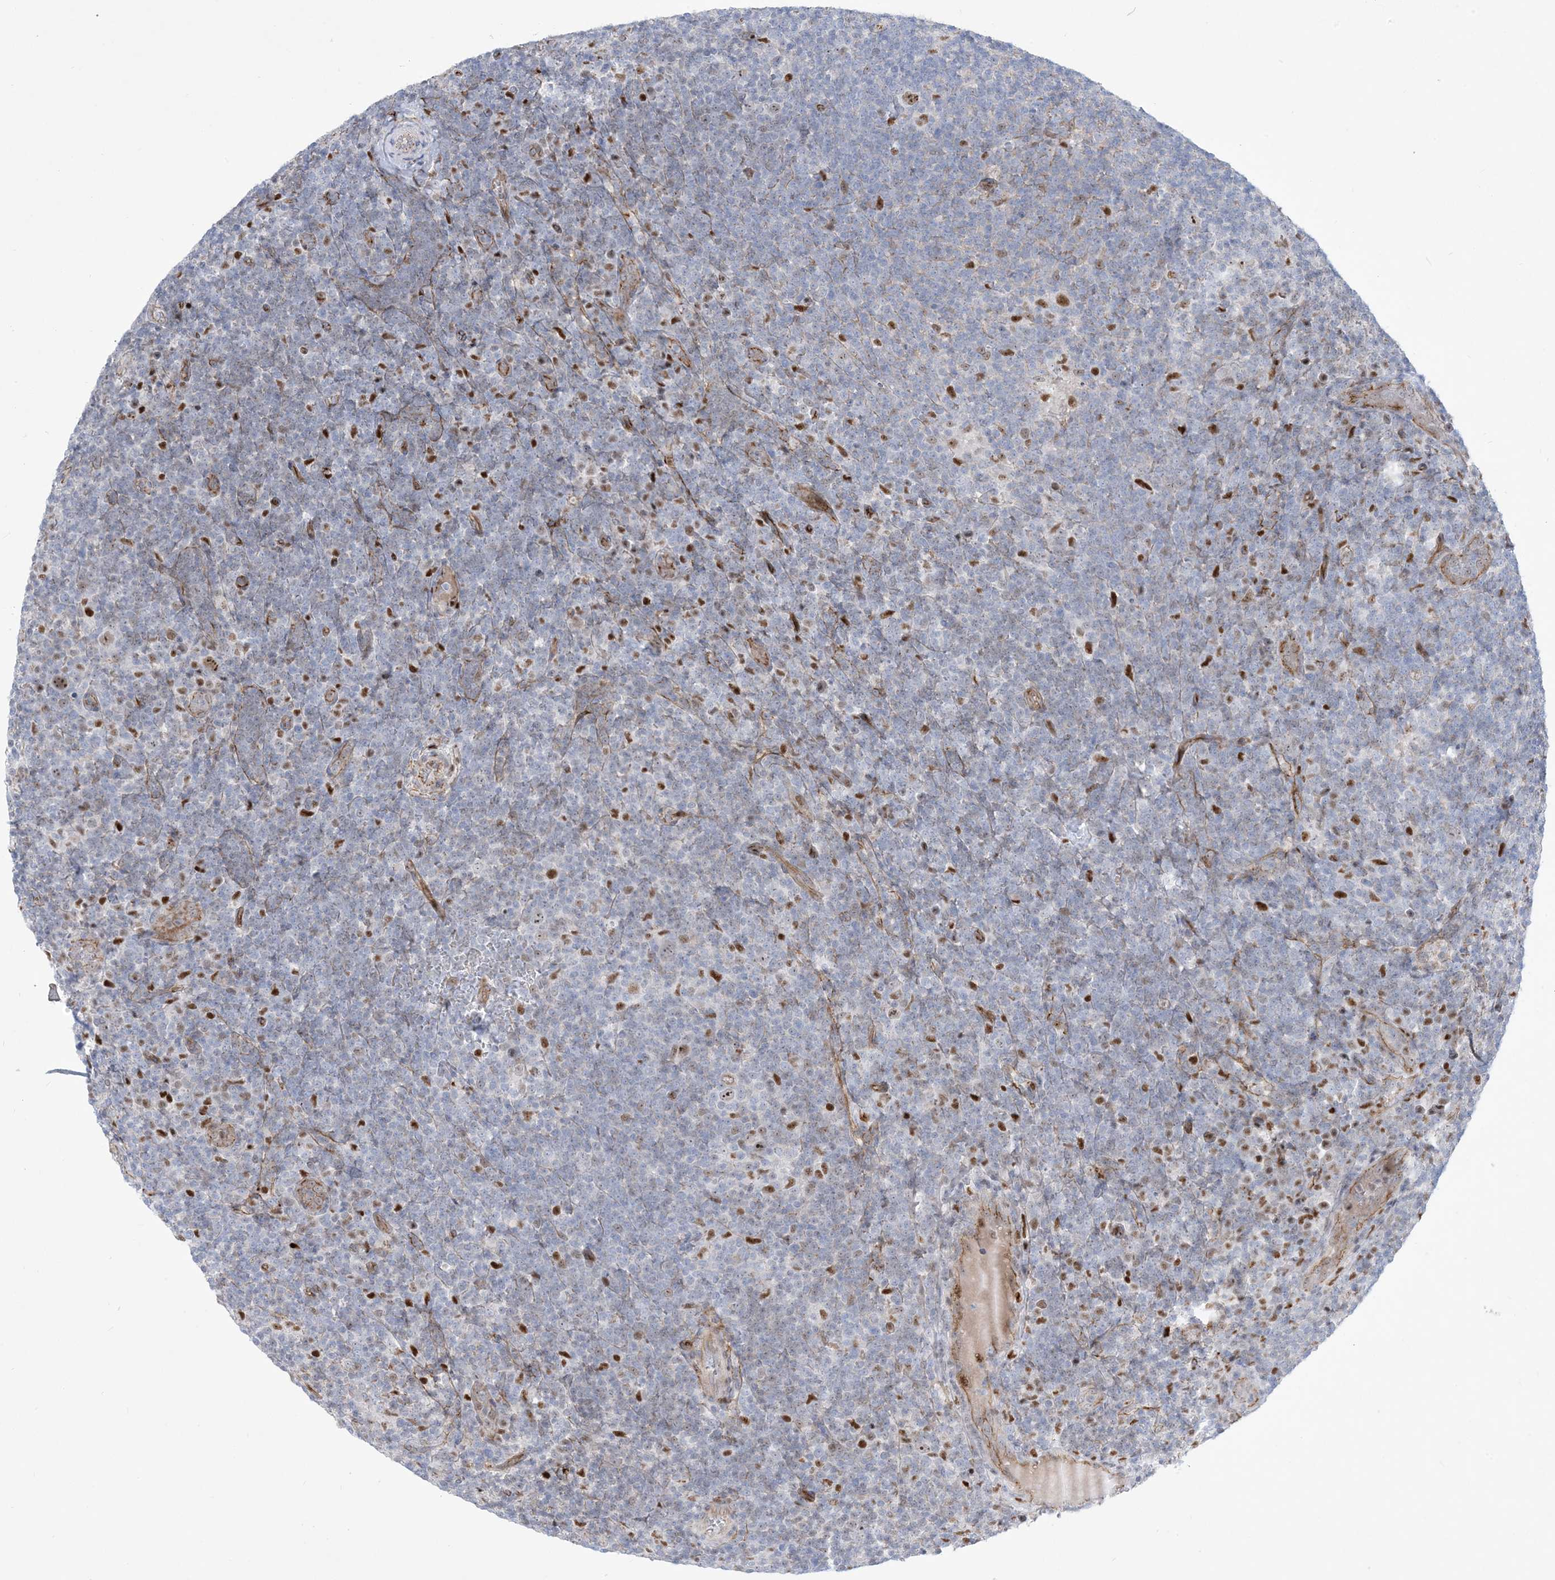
{"staining": {"intensity": "moderate", "quantity": ">75%", "location": "nuclear"}, "tissue": "lymphoma", "cell_type": "Tumor cells", "image_type": "cancer", "snomed": [{"axis": "morphology", "description": "Hodgkin's disease, NOS"}, {"axis": "topography", "description": "Lymph node"}], "caption": "Lymphoma stained with immunohistochemistry reveals moderate nuclear expression in about >75% of tumor cells.", "gene": "MARS2", "patient": {"sex": "female", "age": 57}}